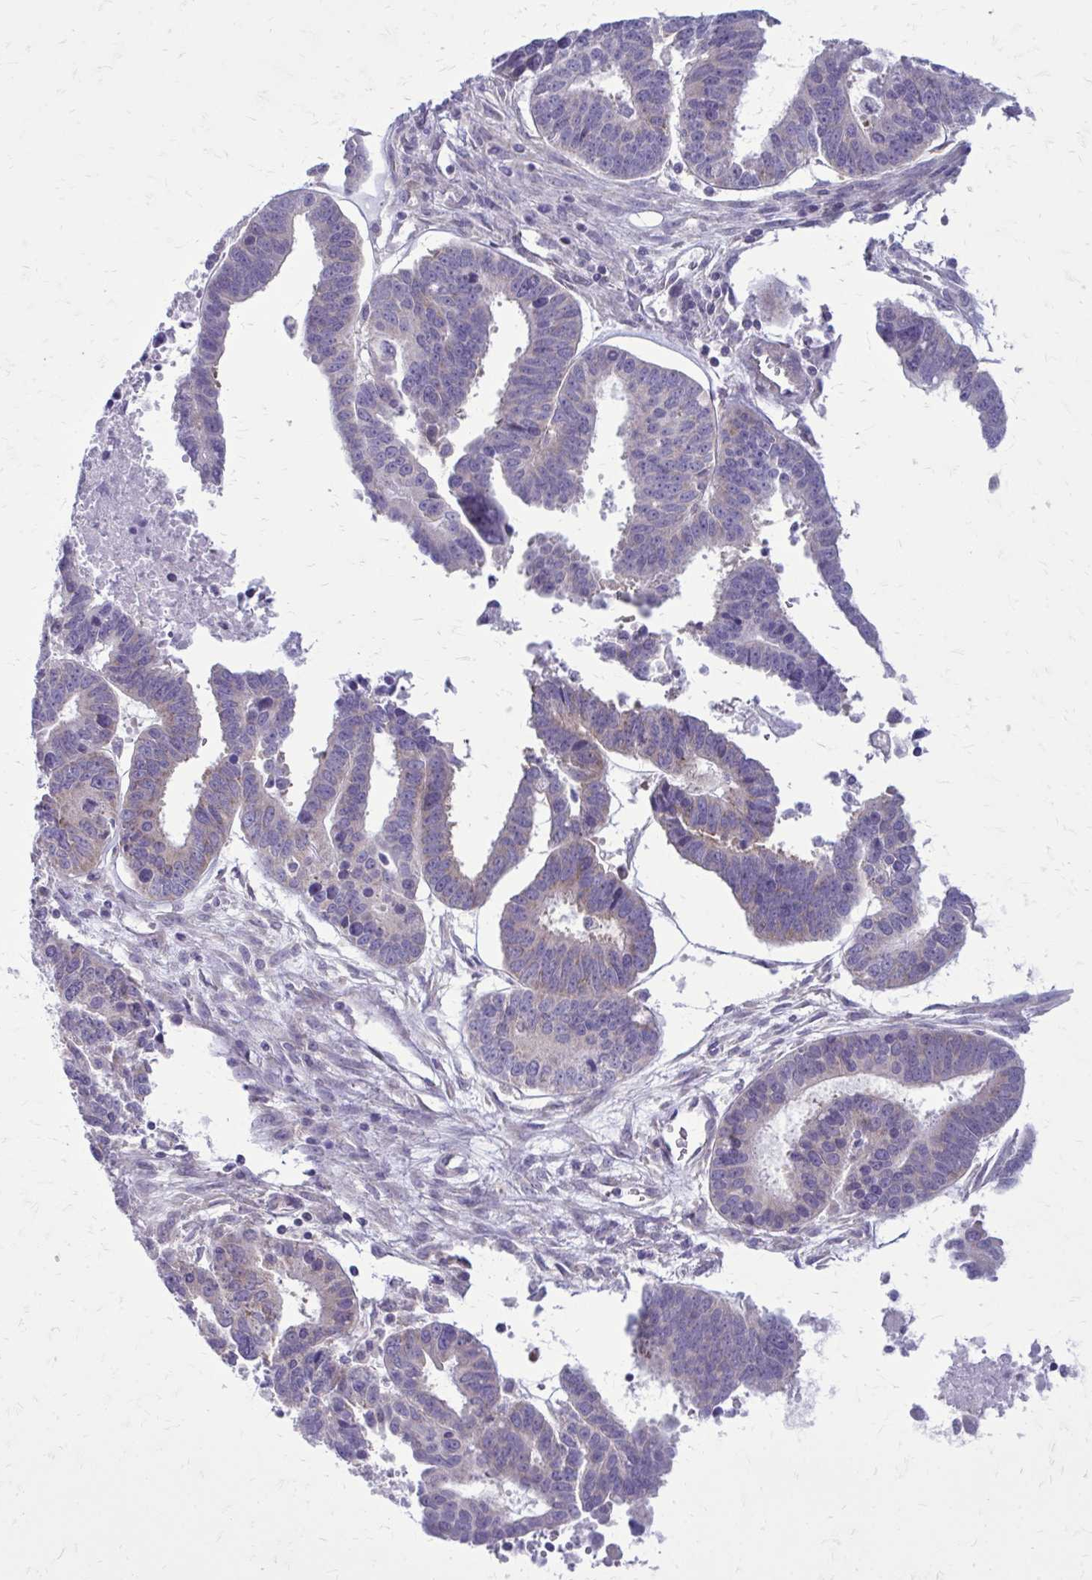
{"staining": {"intensity": "weak", "quantity": "<25%", "location": "cytoplasmic/membranous"}, "tissue": "ovarian cancer", "cell_type": "Tumor cells", "image_type": "cancer", "snomed": [{"axis": "morphology", "description": "Carcinoma, endometroid"}, {"axis": "morphology", "description": "Cystadenocarcinoma, serous, NOS"}, {"axis": "topography", "description": "Ovary"}], "caption": "Tumor cells show no significant positivity in ovarian cancer.", "gene": "GIGYF2", "patient": {"sex": "female", "age": 45}}